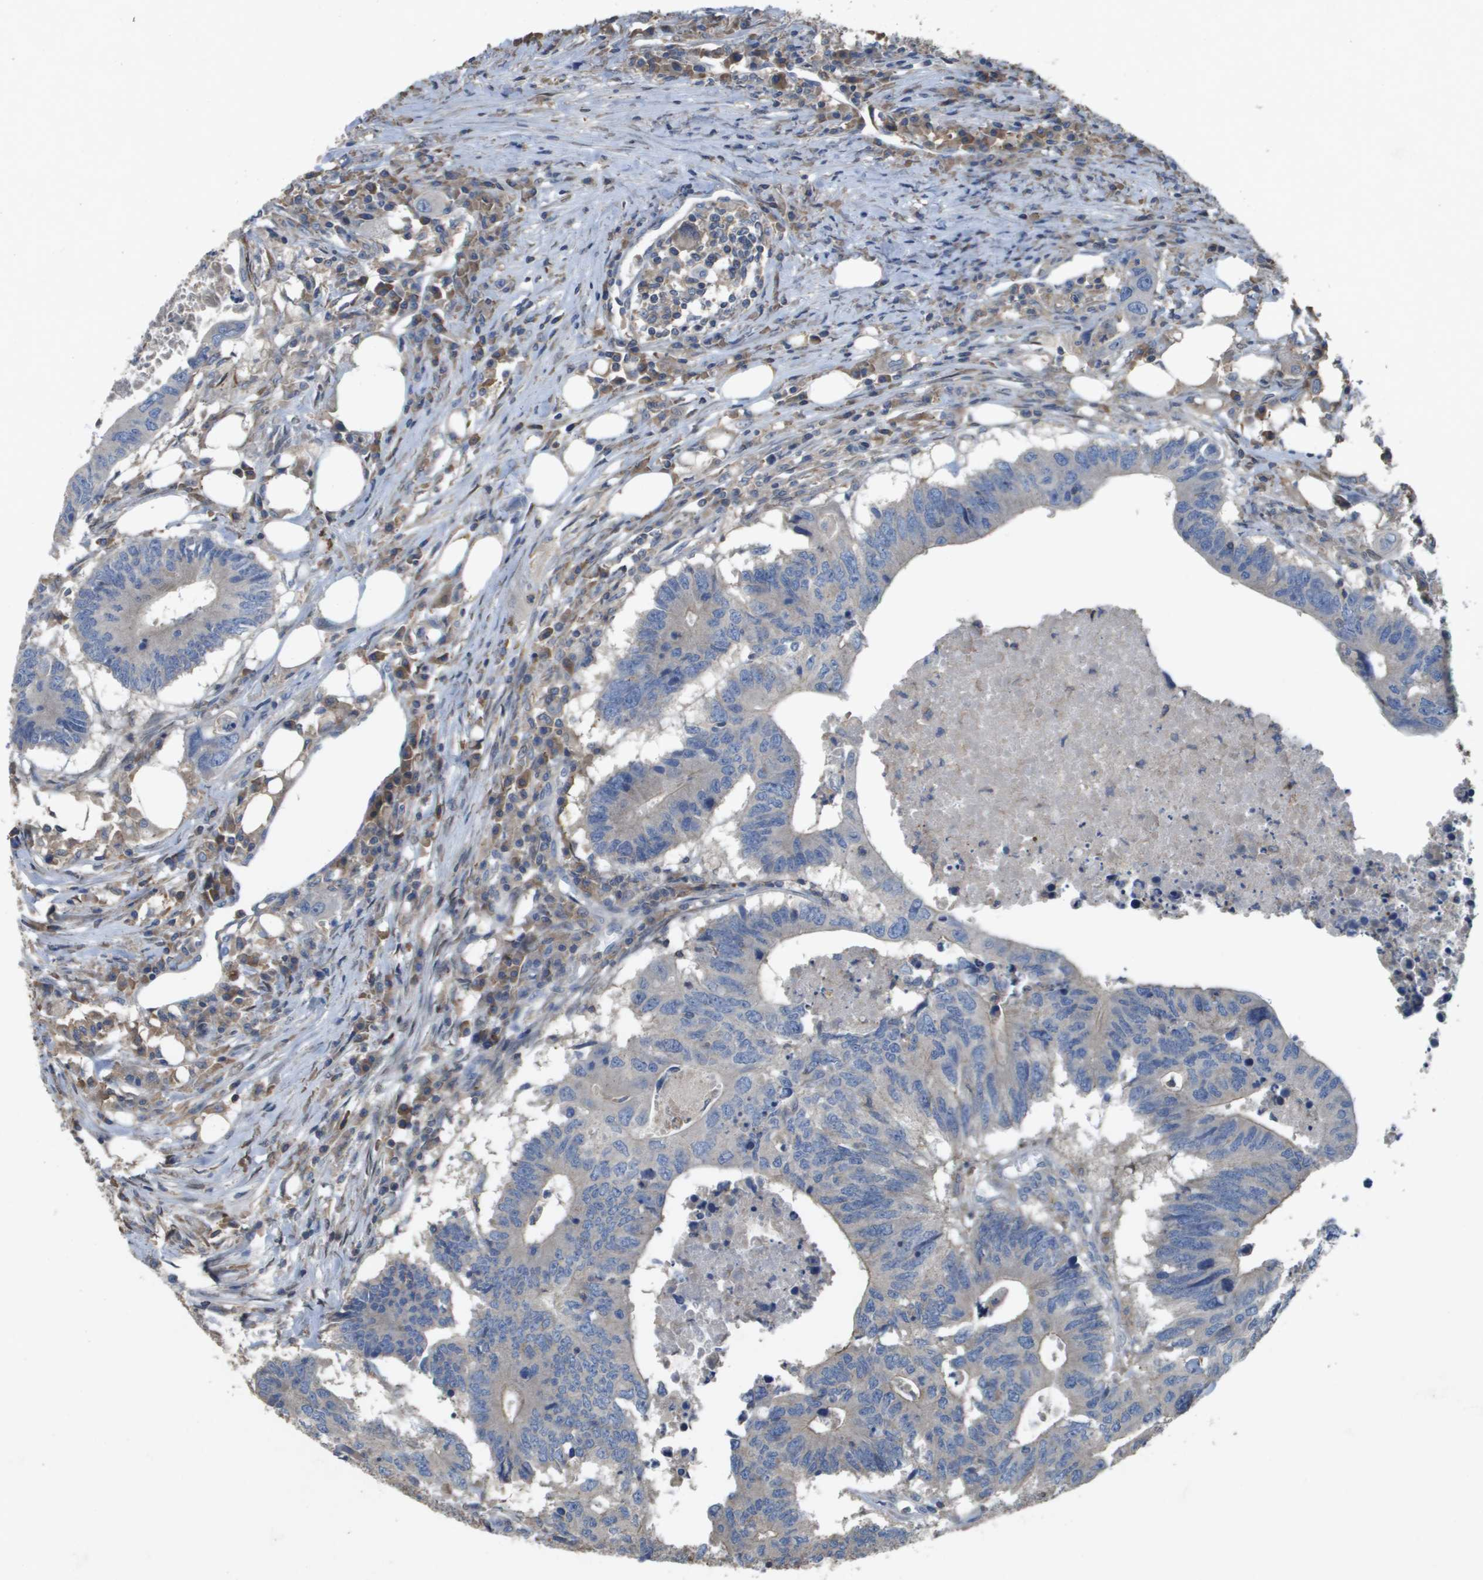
{"staining": {"intensity": "negative", "quantity": "none", "location": "none"}, "tissue": "colorectal cancer", "cell_type": "Tumor cells", "image_type": "cancer", "snomed": [{"axis": "morphology", "description": "Adenocarcinoma, NOS"}, {"axis": "topography", "description": "Colon"}], "caption": "An immunohistochemistry photomicrograph of colorectal adenocarcinoma is shown. There is no staining in tumor cells of colorectal adenocarcinoma. The staining is performed using DAB (3,3'-diaminobenzidine) brown chromogen with nuclei counter-stained in using hematoxylin.", "gene": "CLCA4", "patient": {"sex": "male", "age": 71}}